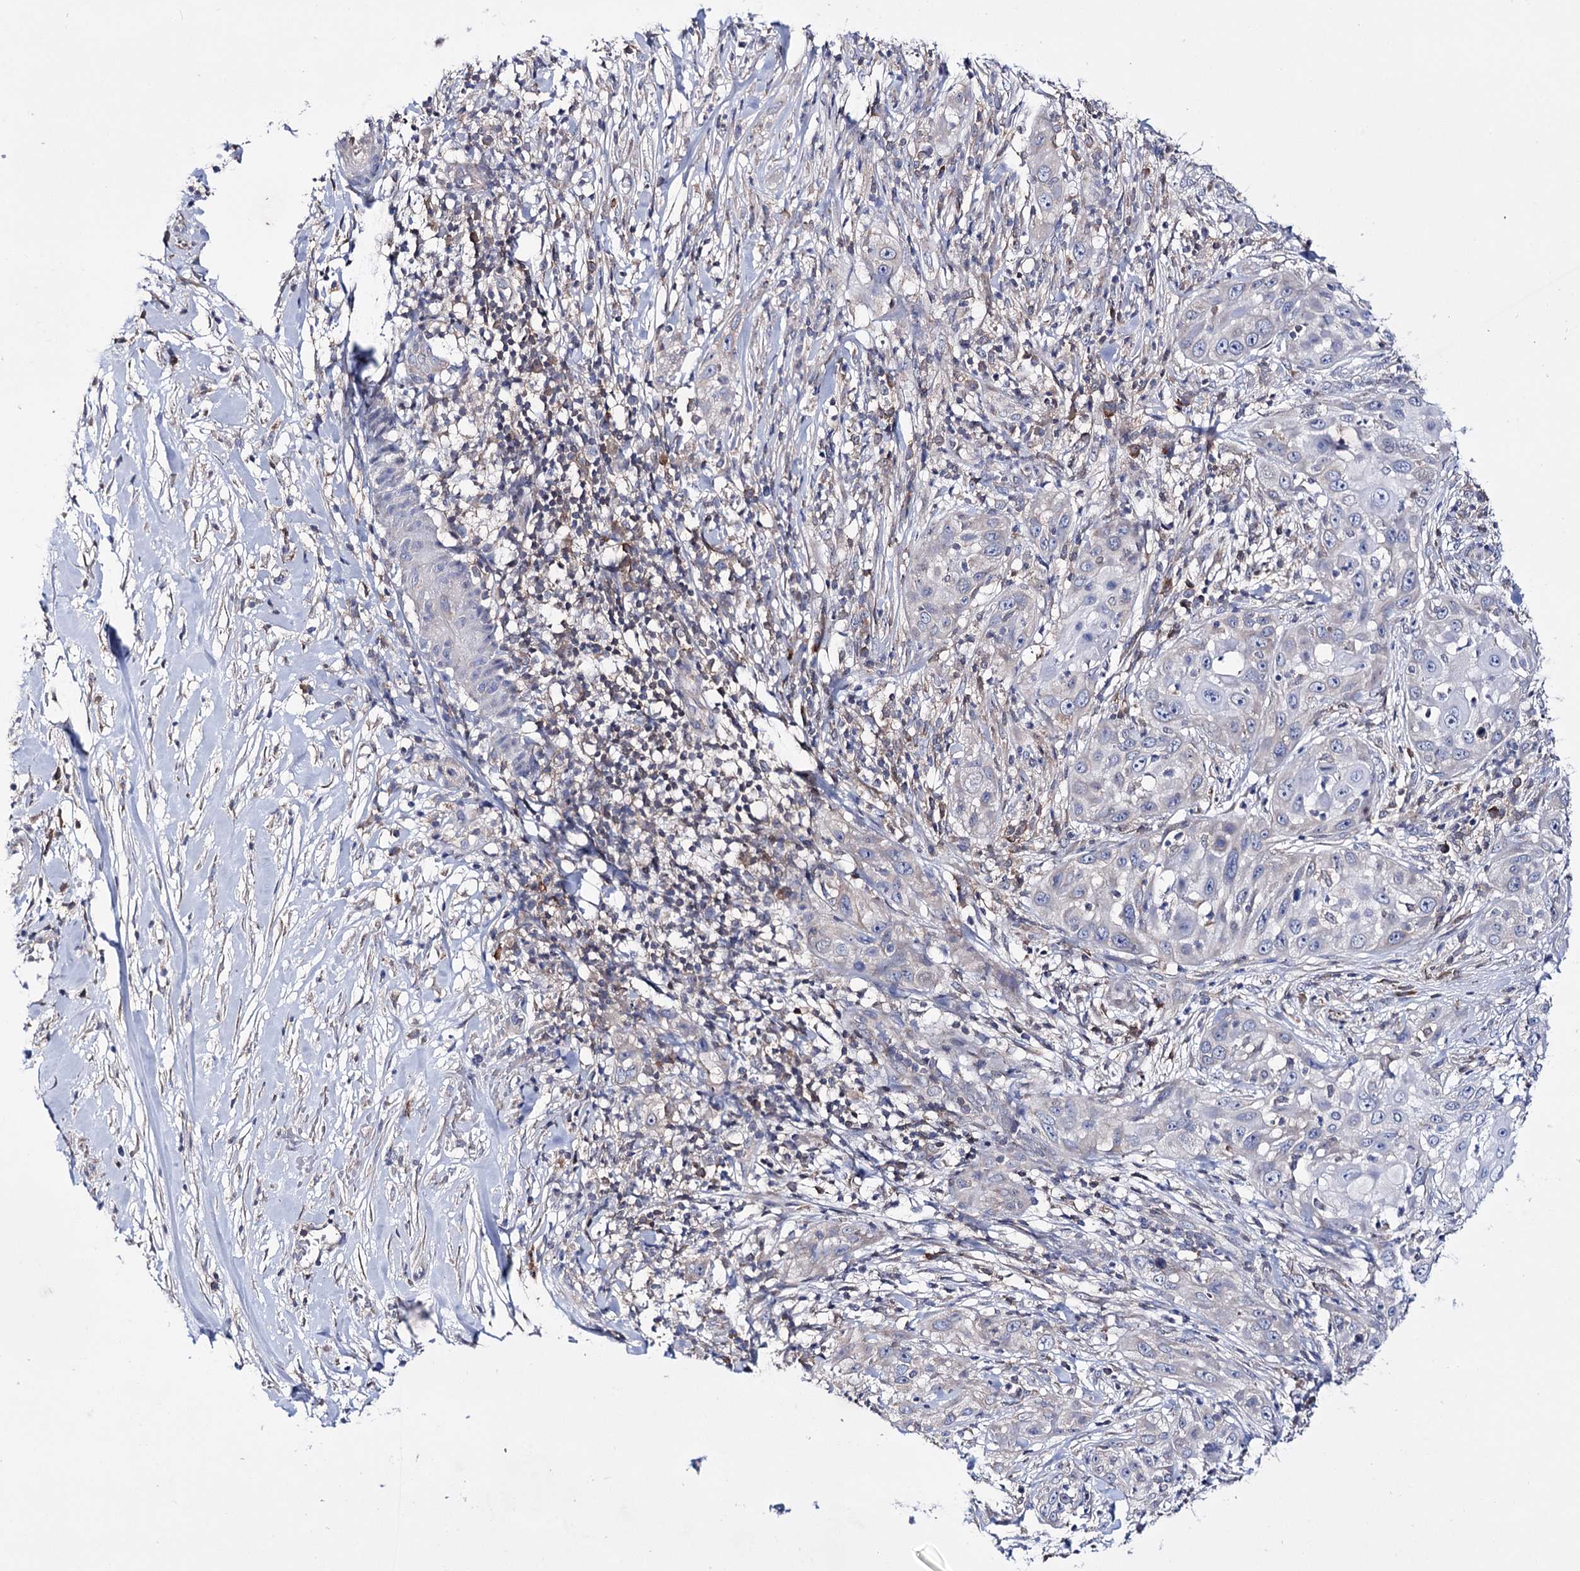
{"staining": {"intensity": "negative", "quantity": "none", "location": "none"}, "tissue": "skin cancer", "cell_type": "Tumor cells", "image_type": "cancer", "snomed": [{"axis": "morphology", "description": "Squamous cell carcinoma, NOS"}, {"axis": "topography", "description": "Skin"}], "caption": "DAB (3,3'-diaminobenzidine) immunohistochemical staining of human skin cancer exhibits no significant staining in tumor cells.", "gene": "PTER", "patient": {"sex": "female", "age": 44}}